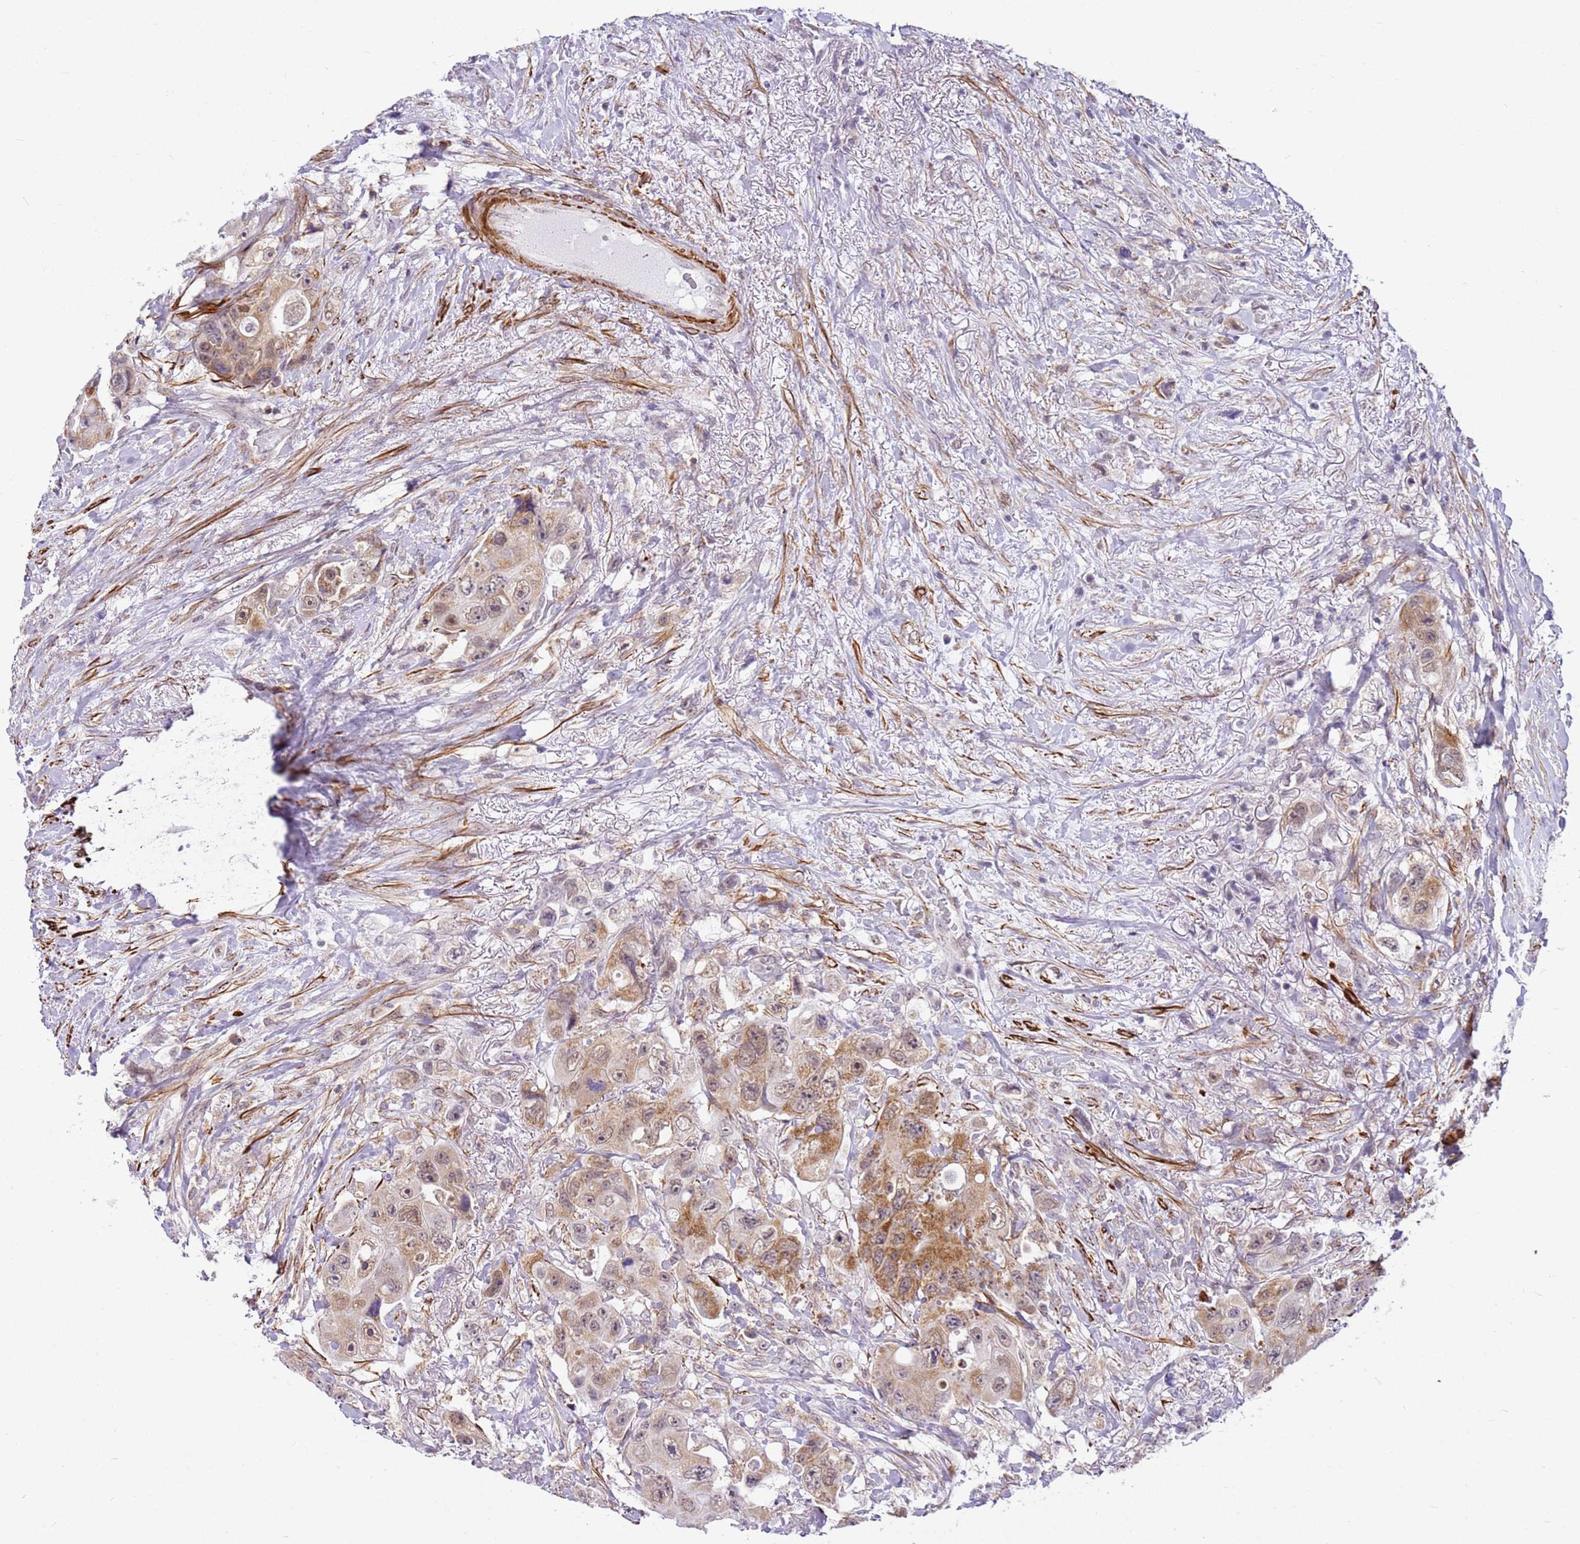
{"staining": {"intensity": "moderate", "quantity": ">75%", "location": "cytoplasmic/membranous,nuclear"}, "tissue": "colorectal cancer", "cell_type": "Tumor cells", "image_type": "cancer", "snomed": [{"axis": "morphology", "description": "Adenocarcinoma, NOS"}, {"axis": "topography", "description": "Colon"}], "caption": "Human adenocarcinoma (colorectal) stained for a protein (brown) exhibits moderate cytoplasmic/membranous and nuclear positive expression in about >75% of tumor cells.", "gene": "SMIM4", "patient": {"sex": "female", "age": 46}}